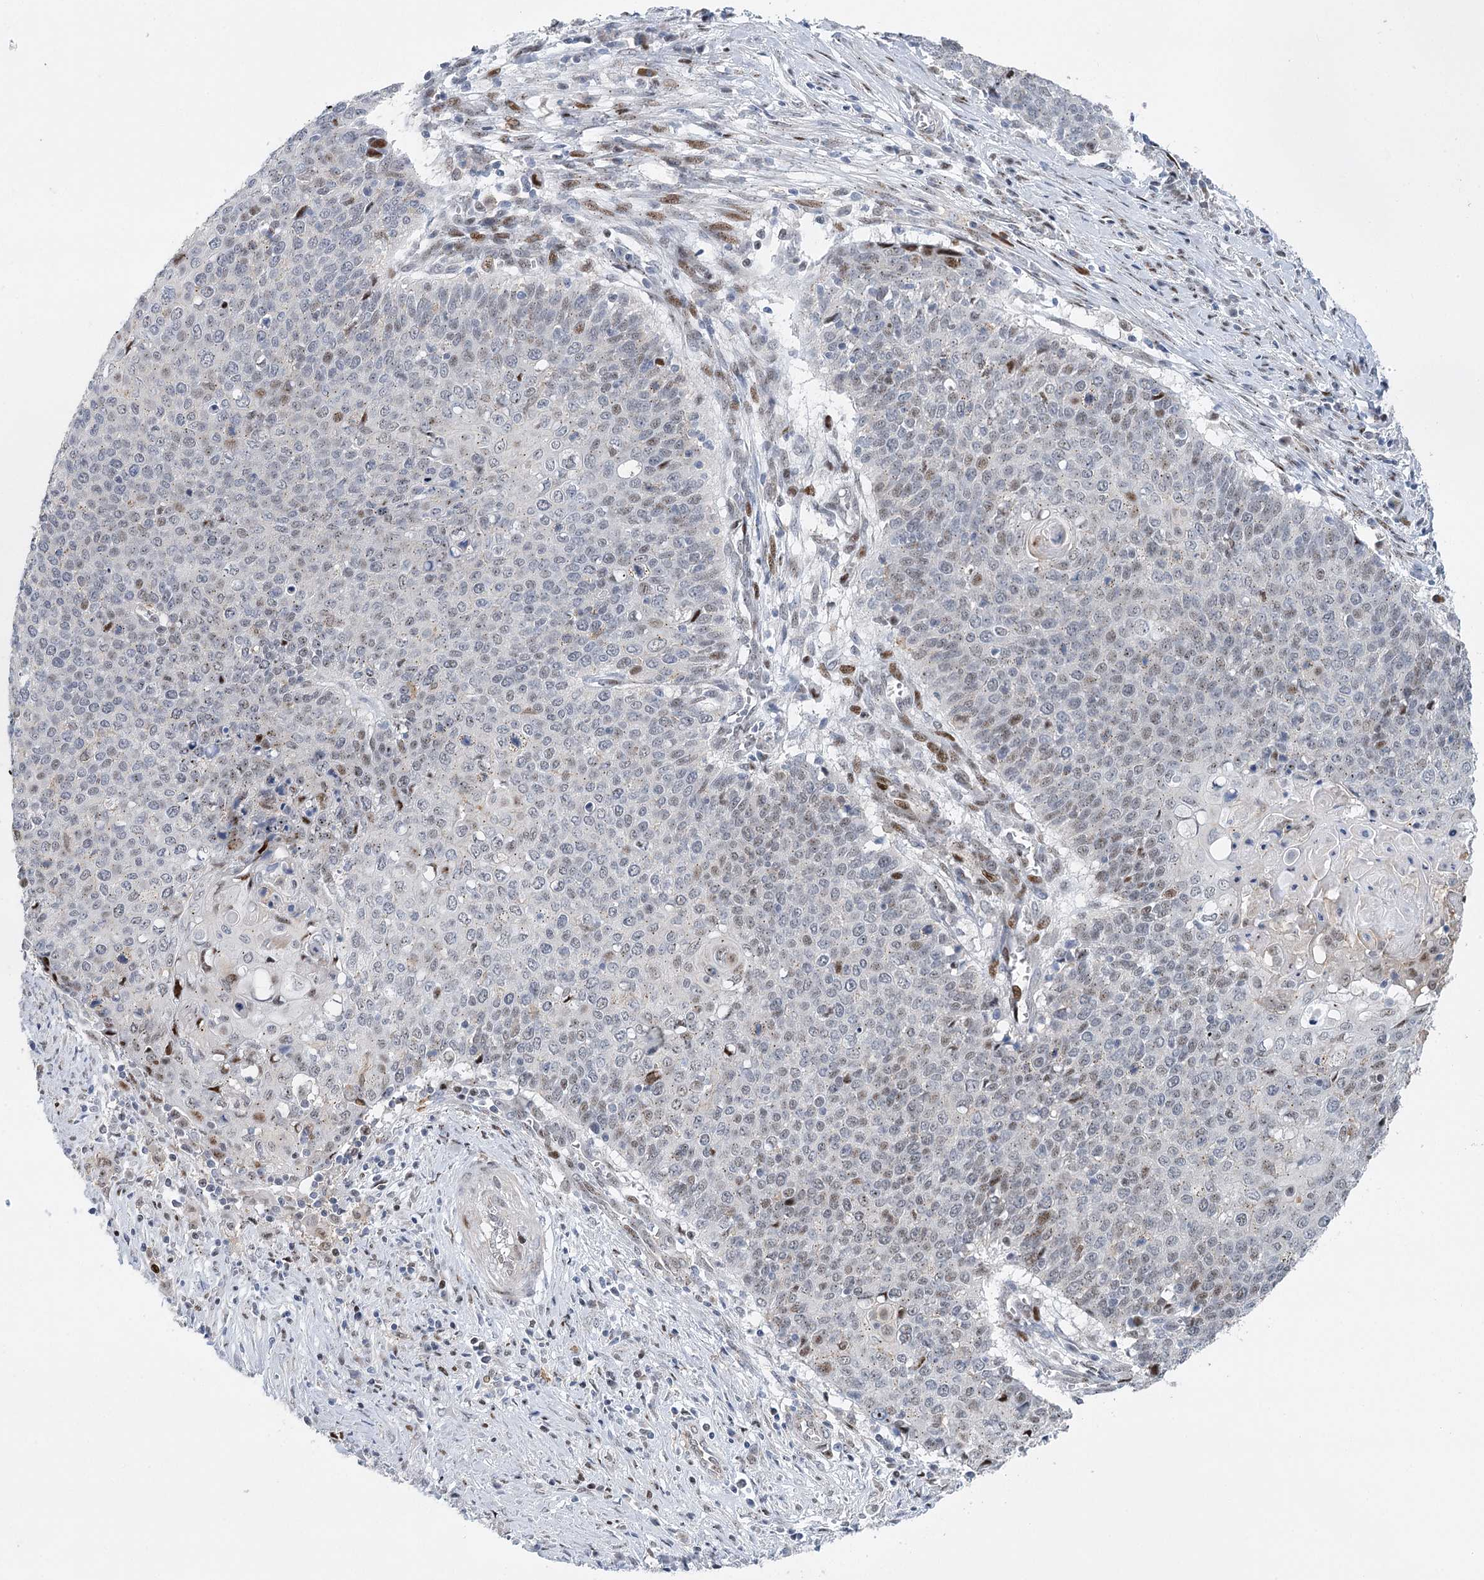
{"staining": {"intensity": "weak", "quantity": "<25%", "location": "nuclear"}, "tissue": "cervical cancer", "cell_type": "Tumor cells", "image_type": "cancer", "snomed": [{"axis": "morphology", "description": "Squamous cell carcinoma, NOS"}, {"axis": "topography", "description": "Cervix"}], "caption": "This histopathology image is of squamous cell carcinoma (cervical) stained with immunohistochemistry (IHC) to label a protein in brown with the nuclei are counter-stained blue. There is no expression in tumor cells. Nuclei are stained in blue.", "gene": "CAMTA1", "patient": {"sex": "female", "age": 39}}